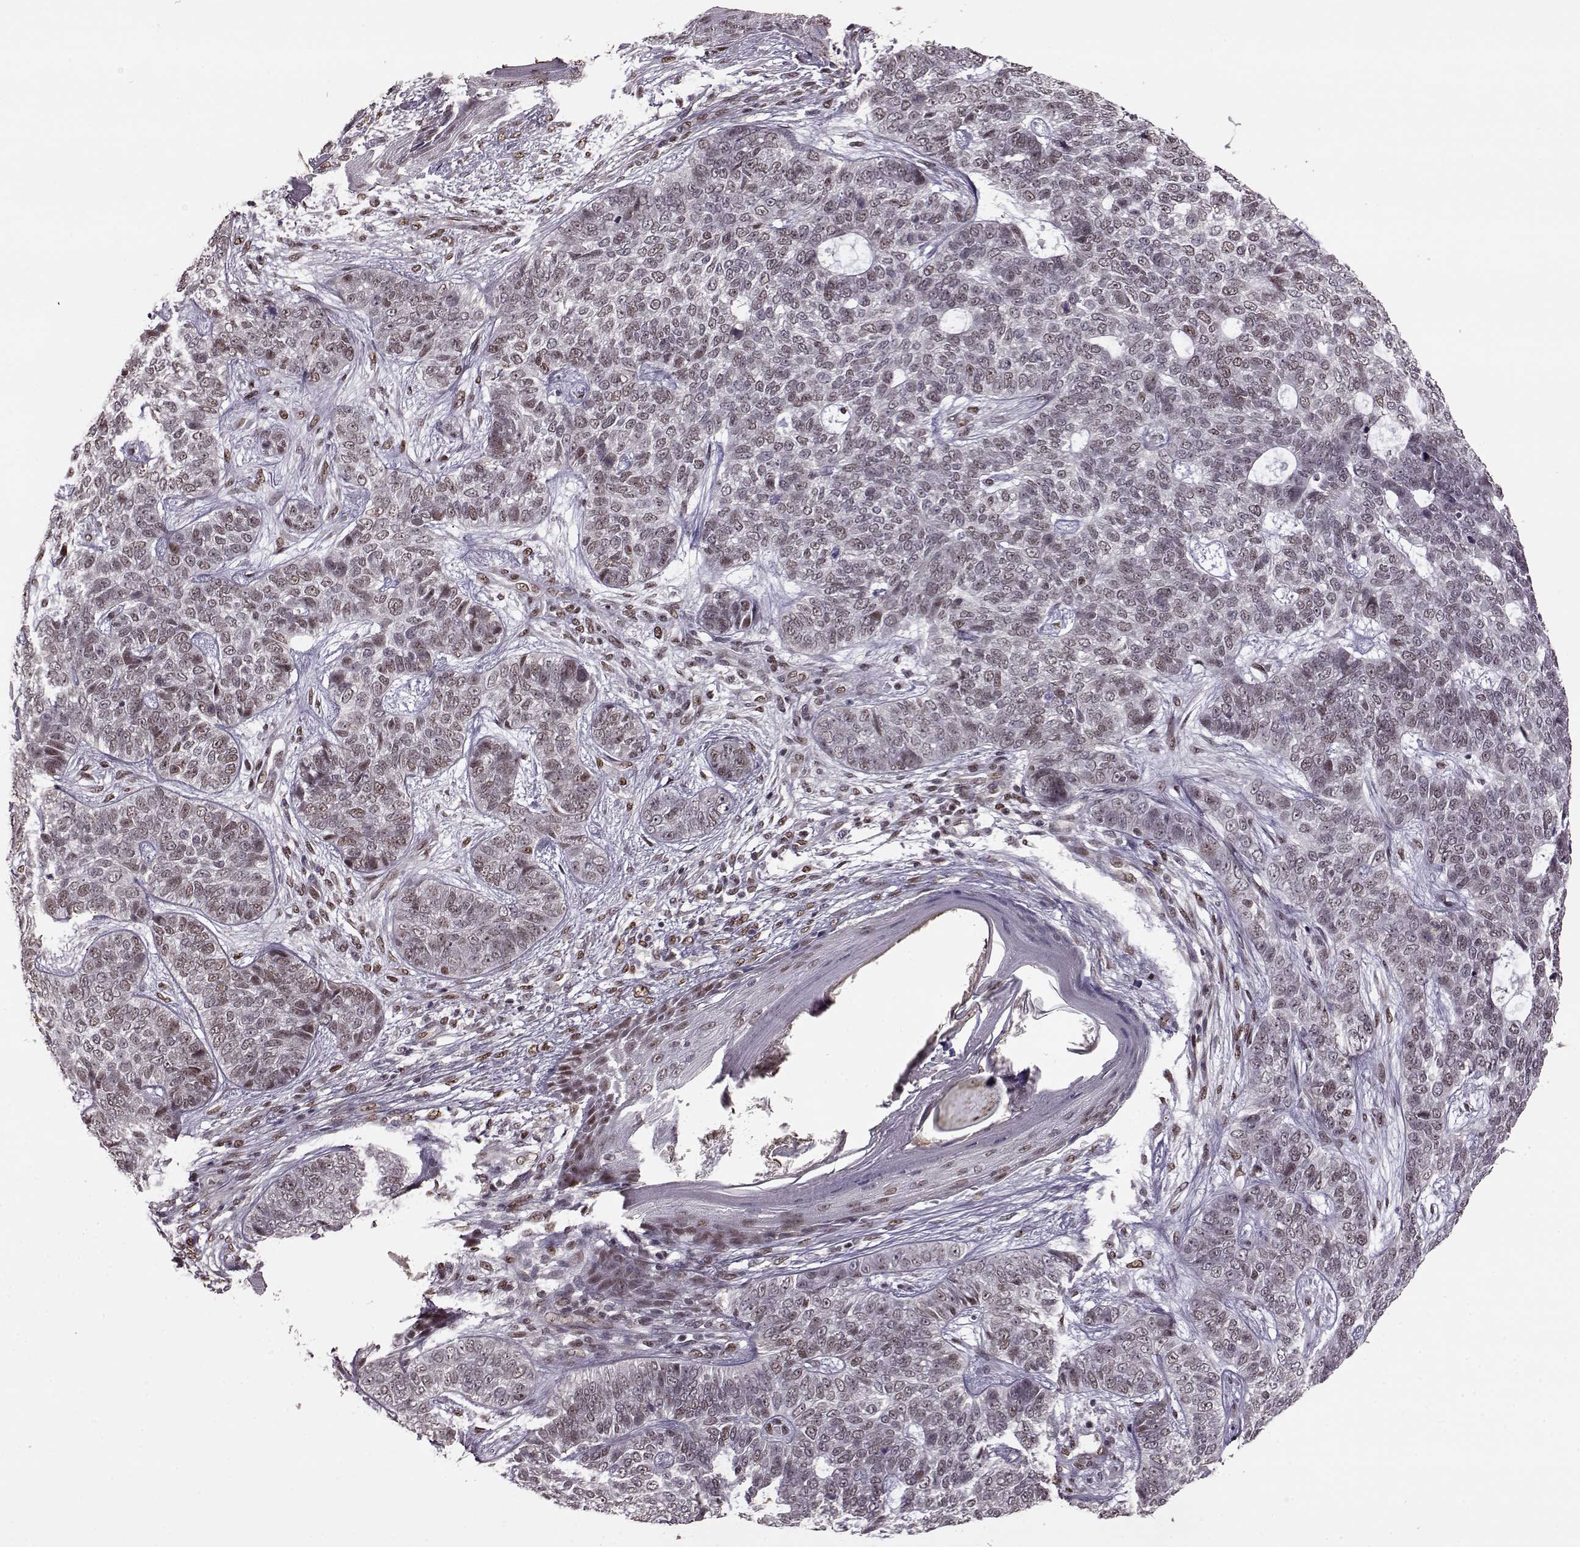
{"staining": {"intensity": "weak", "quantity": "<25%", "location": "nuclear"}, "tissue": "skin cancer", "cell_type": "Tumor cells", "image_type": "cancer", "snomed": [{"axis": "morphology", "description": "Basal cell carcinoma"}, {"axis": "topography", "description": "Skin"}], "caption": "Protein analysis of skin cancer (basal cell carcinoma) displays no significant staining in tumor cells. Brightfield microscopy of immunohistochemistry stained with DAB (brown) and hematoxylin (blue), captured at high magnification.", "gene": "FTO", "patient": {"sex": "female", "age": 69}}